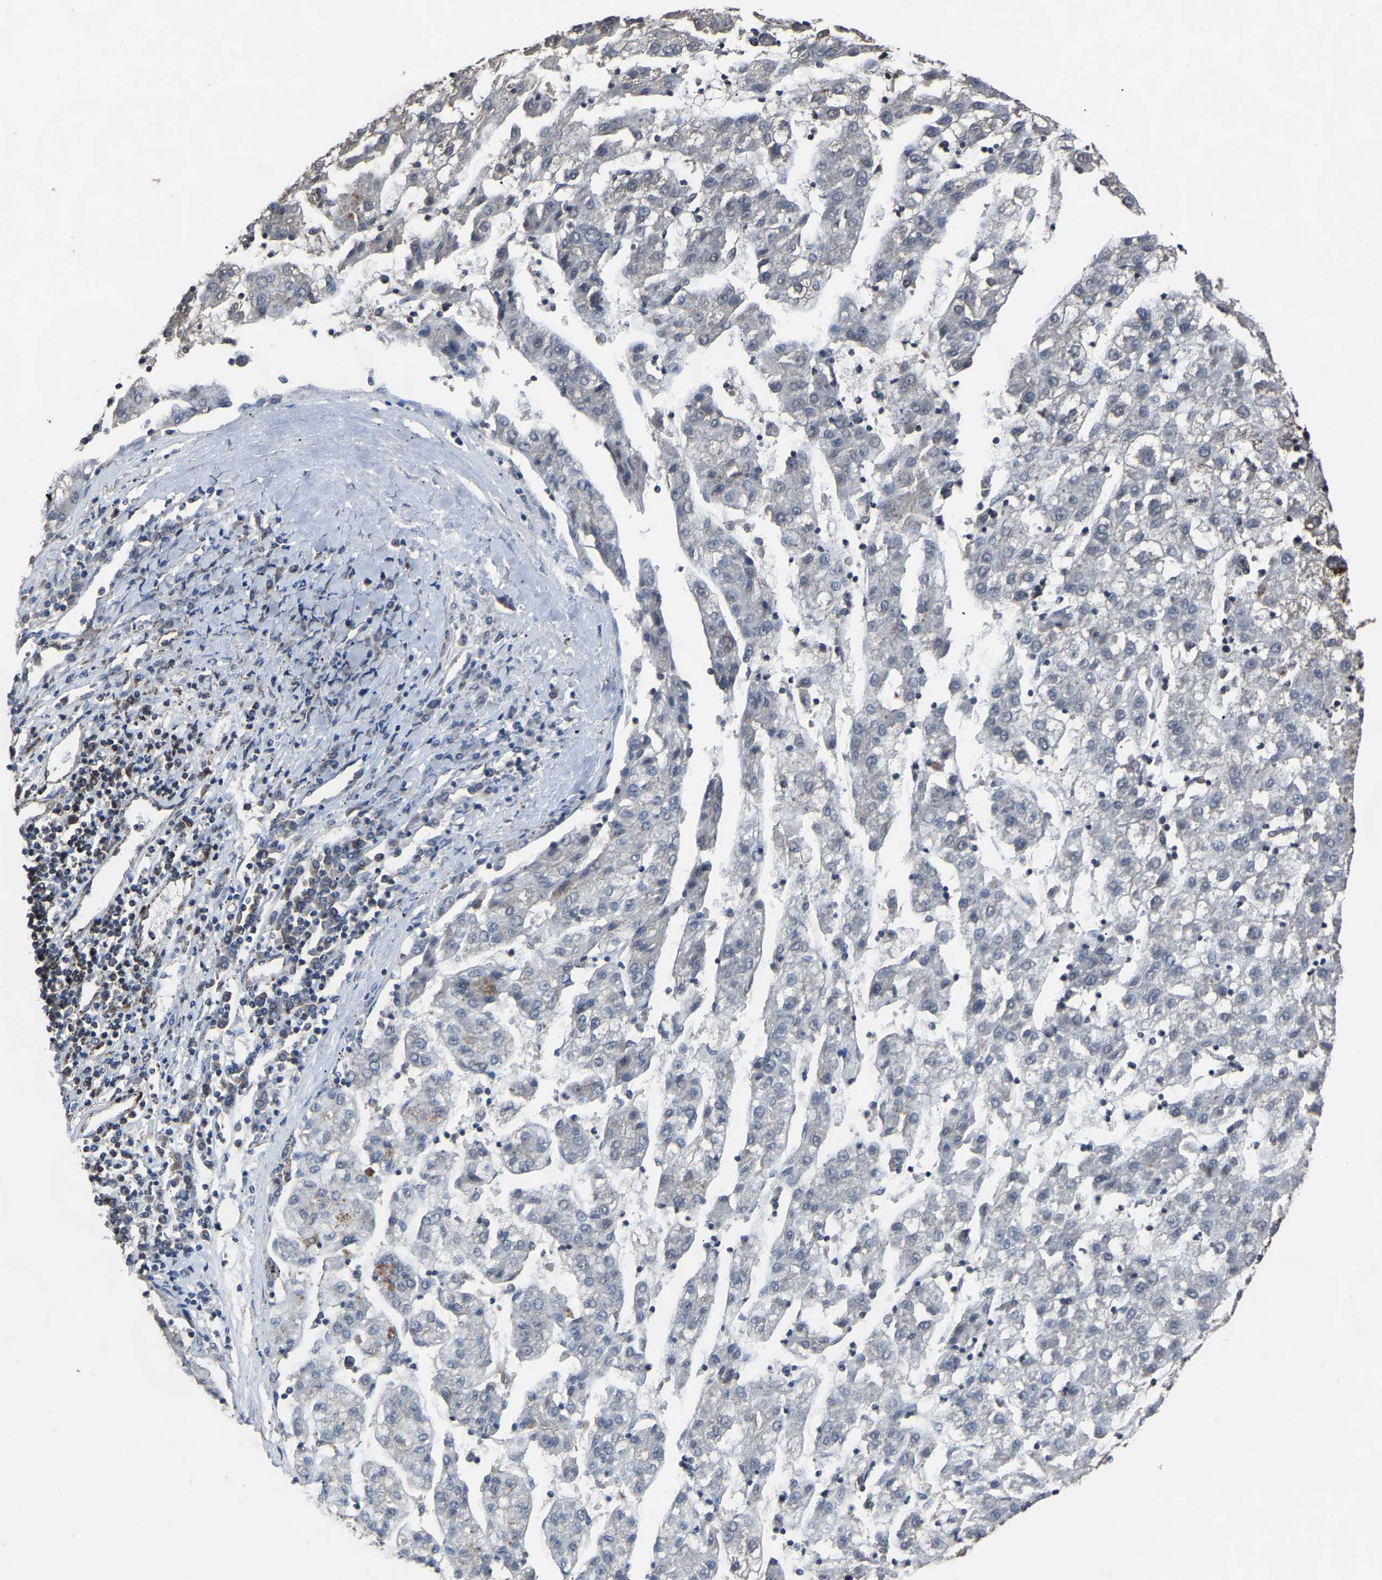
{"staining": {"intensity": "moderate", "quantity": "<25%", "location": "cytoplasmic/membranous"}, "tissue": "liver cancer", "cell_type": "Tumor cells", "image_type": "cancer", "snomed": [{"axis": "morphology", "description": "Carcinoma, Hepatocellular, NOS"}, {"axis": "topography", "description": "Liver"}], "caption": "Immunohistochemistry micrograph of neoplastic tissue: liver cancer (hepatocellular carcinoma) stained using immunohistochemistry (IHC) exhibits low levels of moderate protein expression localized specifically in the cytoplasmic/membranous of tumor cells, appearing as a cytoplasmic/membranous brown color.", "gene": "NDUFV3", "patient": {"sex": "male", "age": 72}}